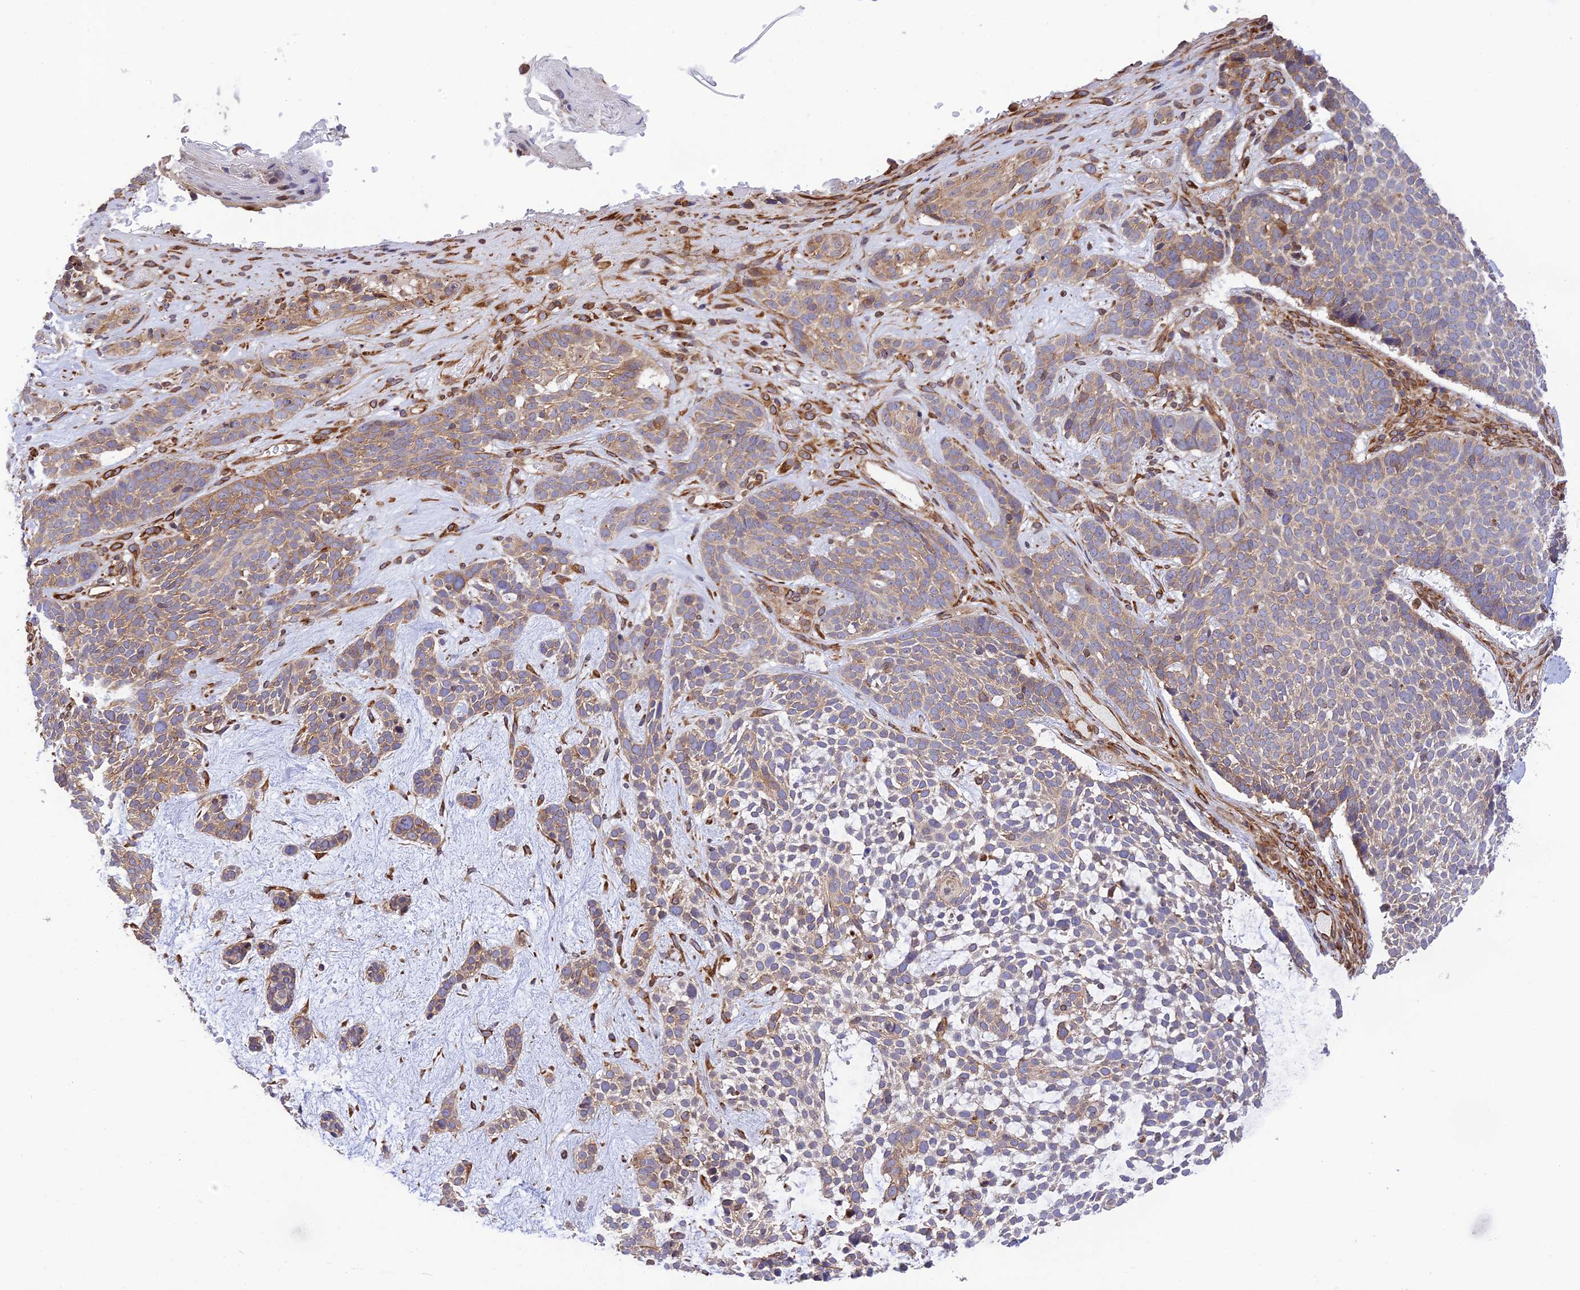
{"staining": {"intensity": "weak", "quantity": "<25%", "location": "cytoplasmic/membranous"}, "tissue": "skin cancer", "cell_type": "Tumor cells", "image_type": "cancer", "snomed": [{"axis": "morphology", "description": "Basal cell carcinoma"}, {"axis": "topography", "description": "Skin"}], "caption": "Tumor cells show no significant positivity in skin cancer (basal cell carcinoma).", "gene": "EXOC3L4", "patient": {"sex": "male", "age": 71}}